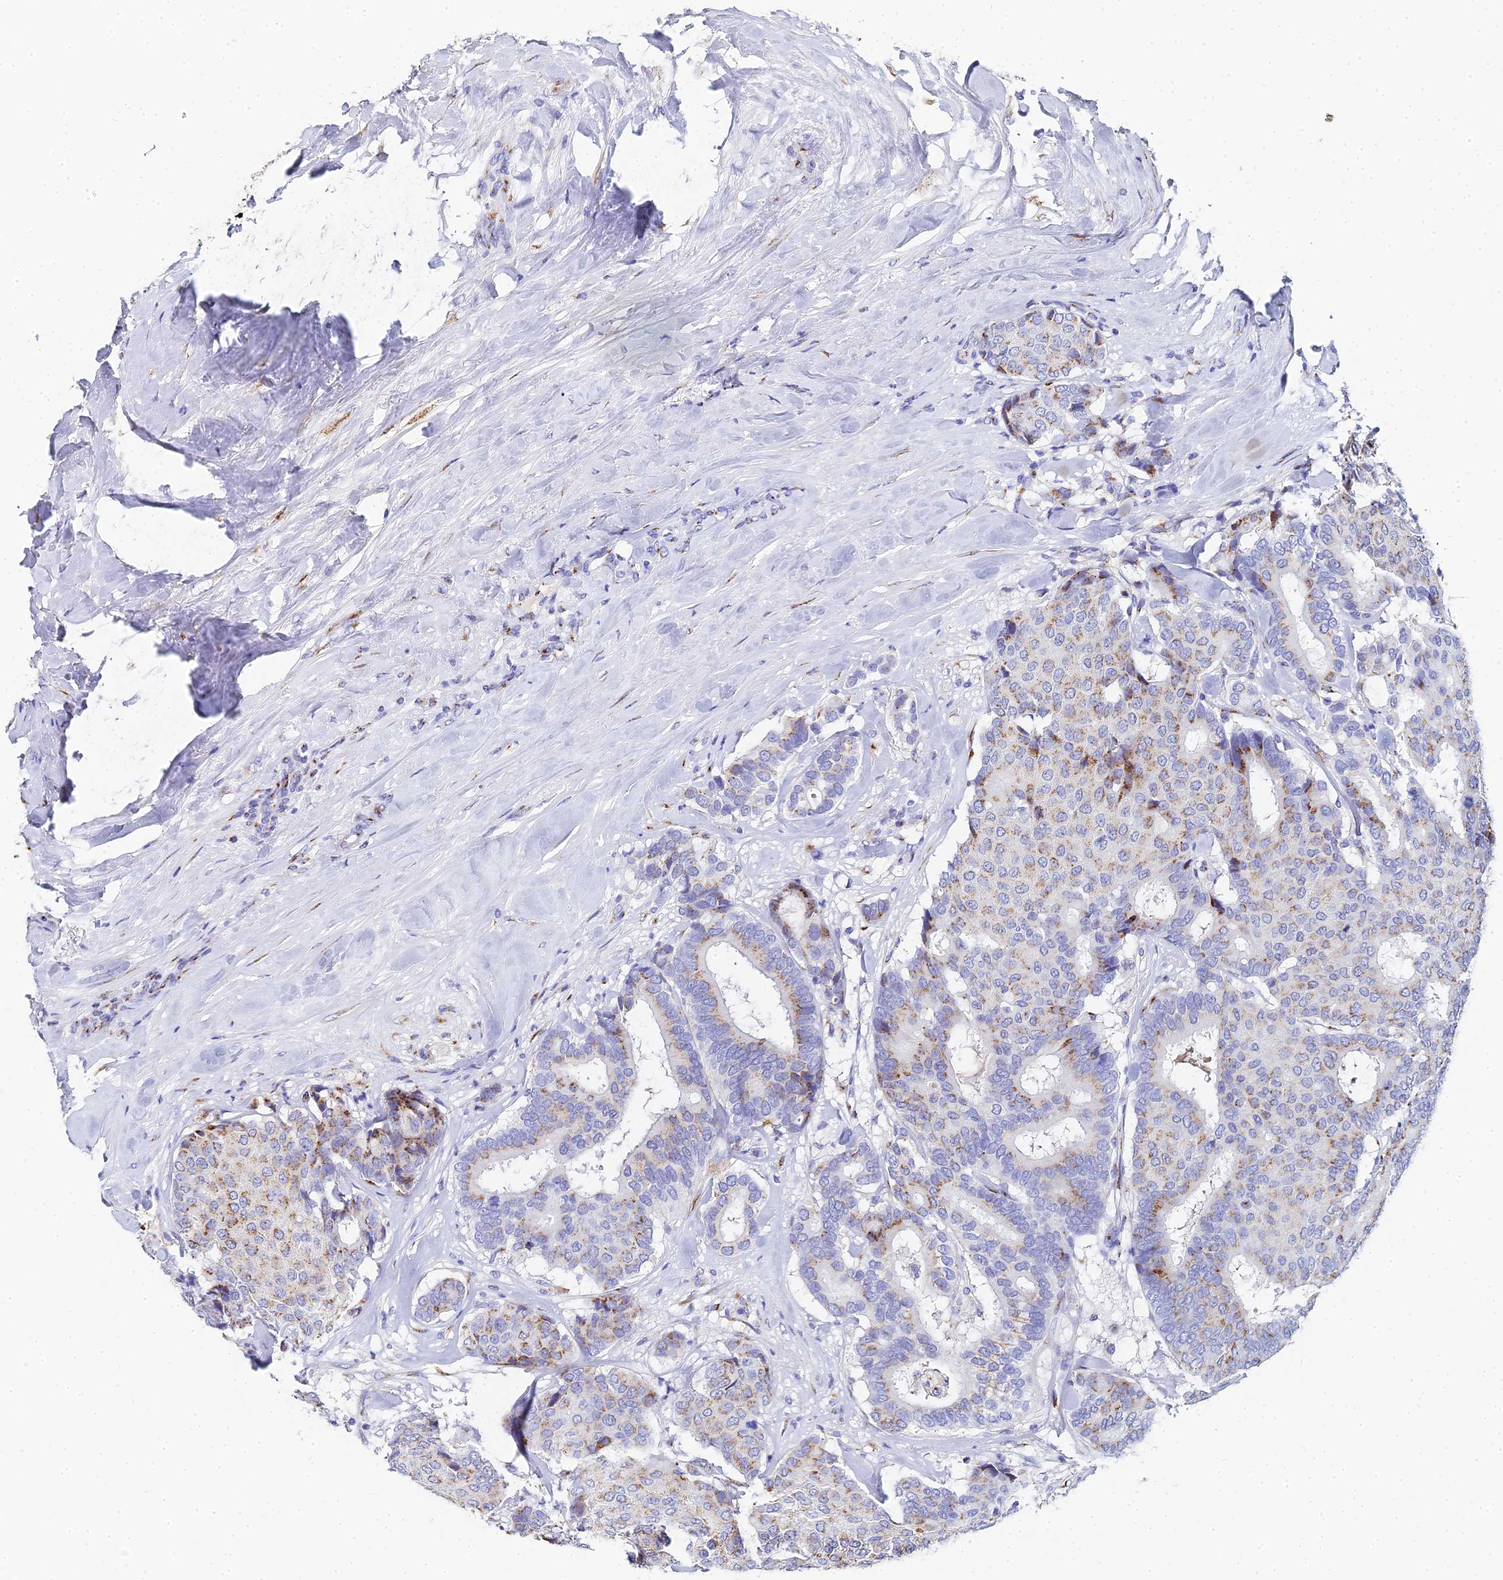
{"staining": {"intensity": "moderate", "quantity": "25%-75%", "location": "cytoplasmic/membranous"}, "tissue": "breast cancer", "cell_type": "Tumor cells", "image_type": "cancer", "snomed": [{"axis": "morphology", "description": "Duct carcinoma"}, {"axis": "topography", "description": "Breast"}], "caption": "Breast cancer stained with a protein marker demonstrates moderate staining in tumor cells.", "gene": "ENSG00000268674", "patient": {"sex": "female", "age": 75}}